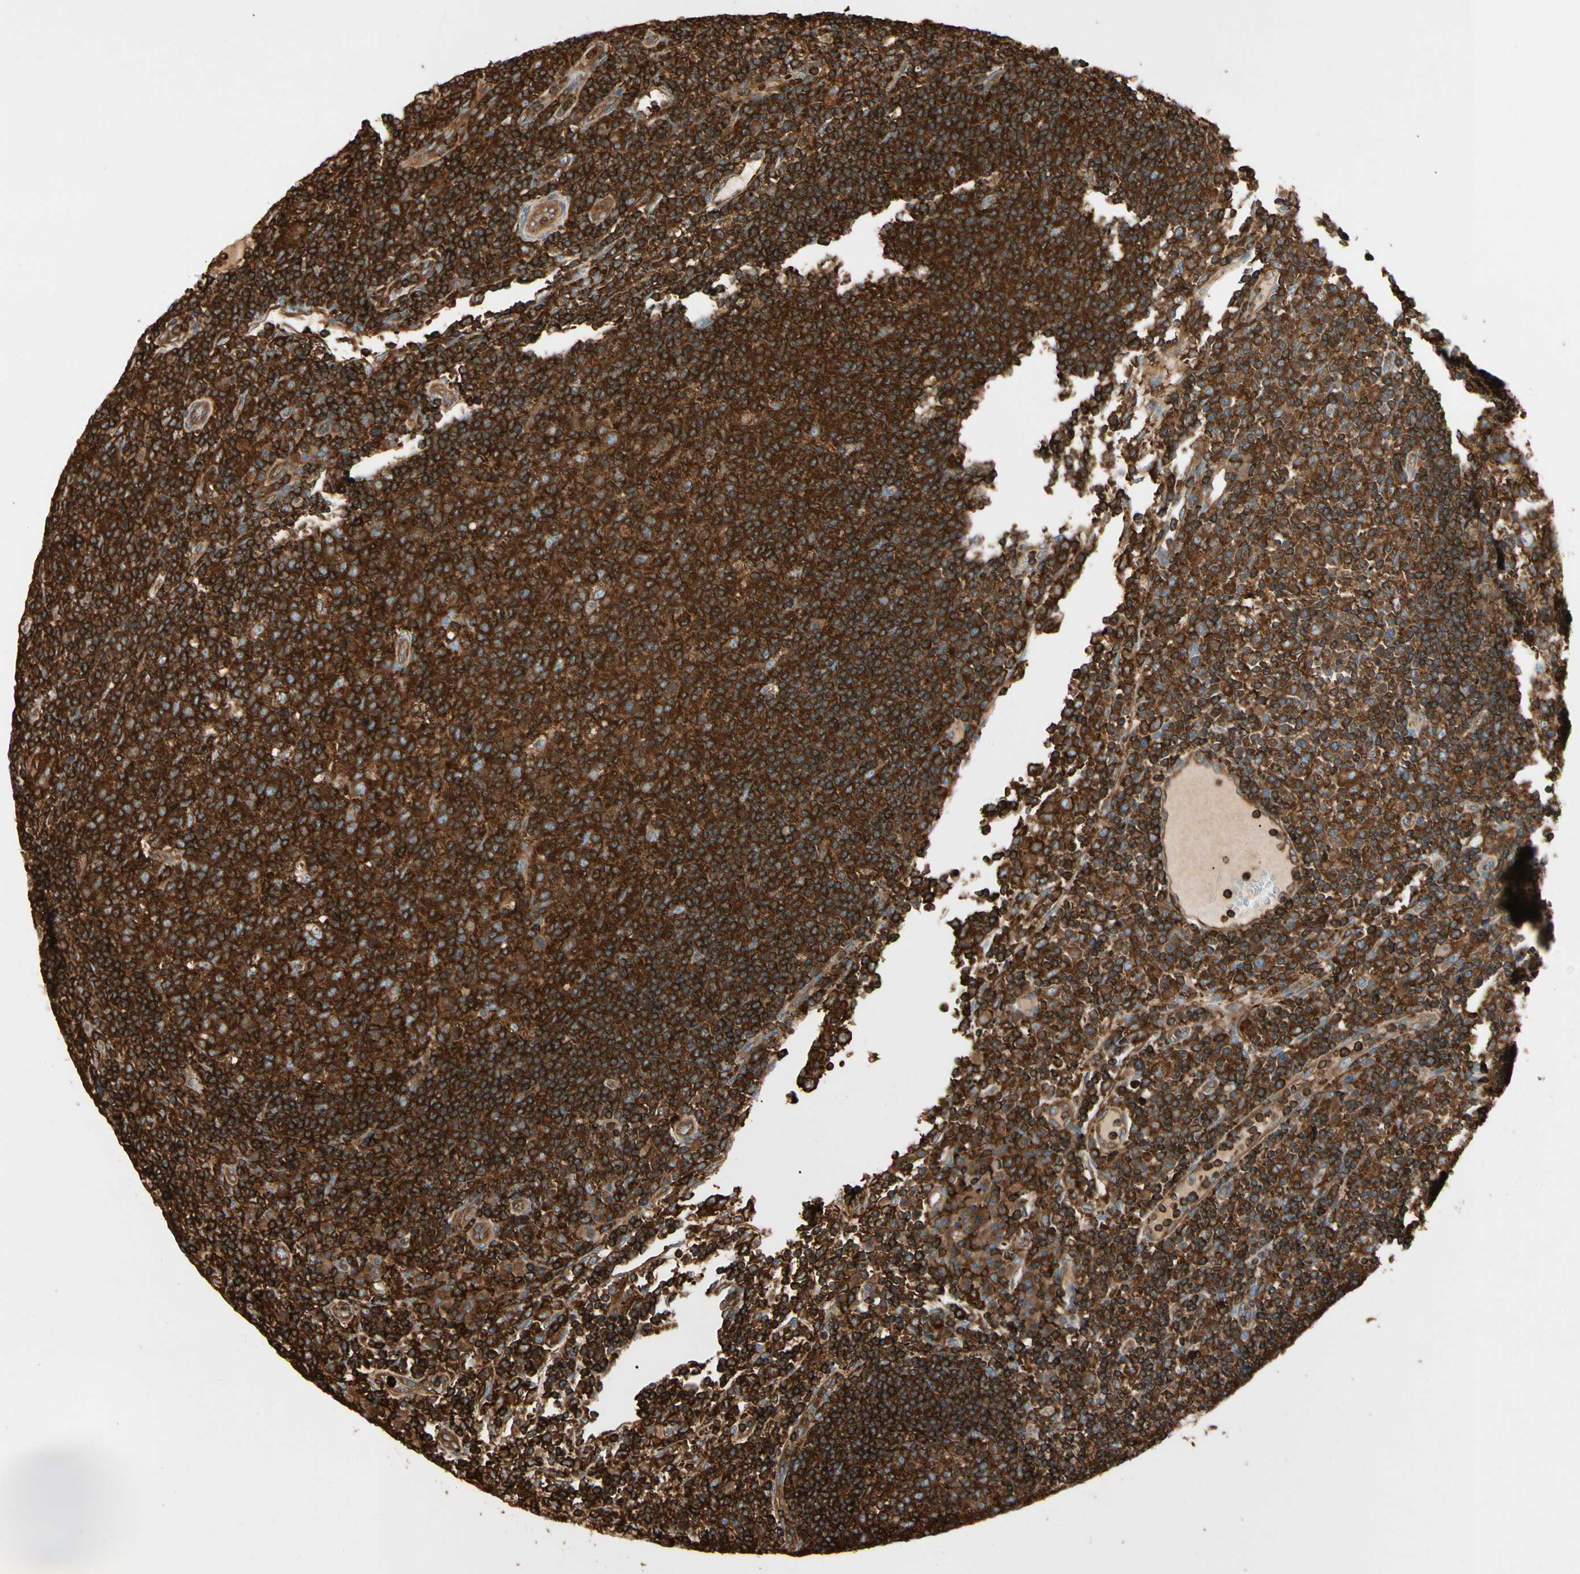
{"staining": {"intensity": "strong", "quantity": ">75%", "location": "cytoplasmic/membranous"}, "tissue": "lymph node", "cell_type": "Germinal center cells", "image_type": "normal", "snomed": [{"axis": "morphology", "description": "Normal tissue, NOS"}, {"axis": "morphology", "description": "Inflammation, NOS"}, {"axis": "topography", "description": "Lymph node"}], "caption": "IHC photomicrograph of benign lymph node stained for a protein (brown), which shows high levels of strong cytoplasmic/membranous staining in approximately >75% of germinal center cells.", "gene": "ARPC2", "patient": {"sex": "male", "age": 55}}